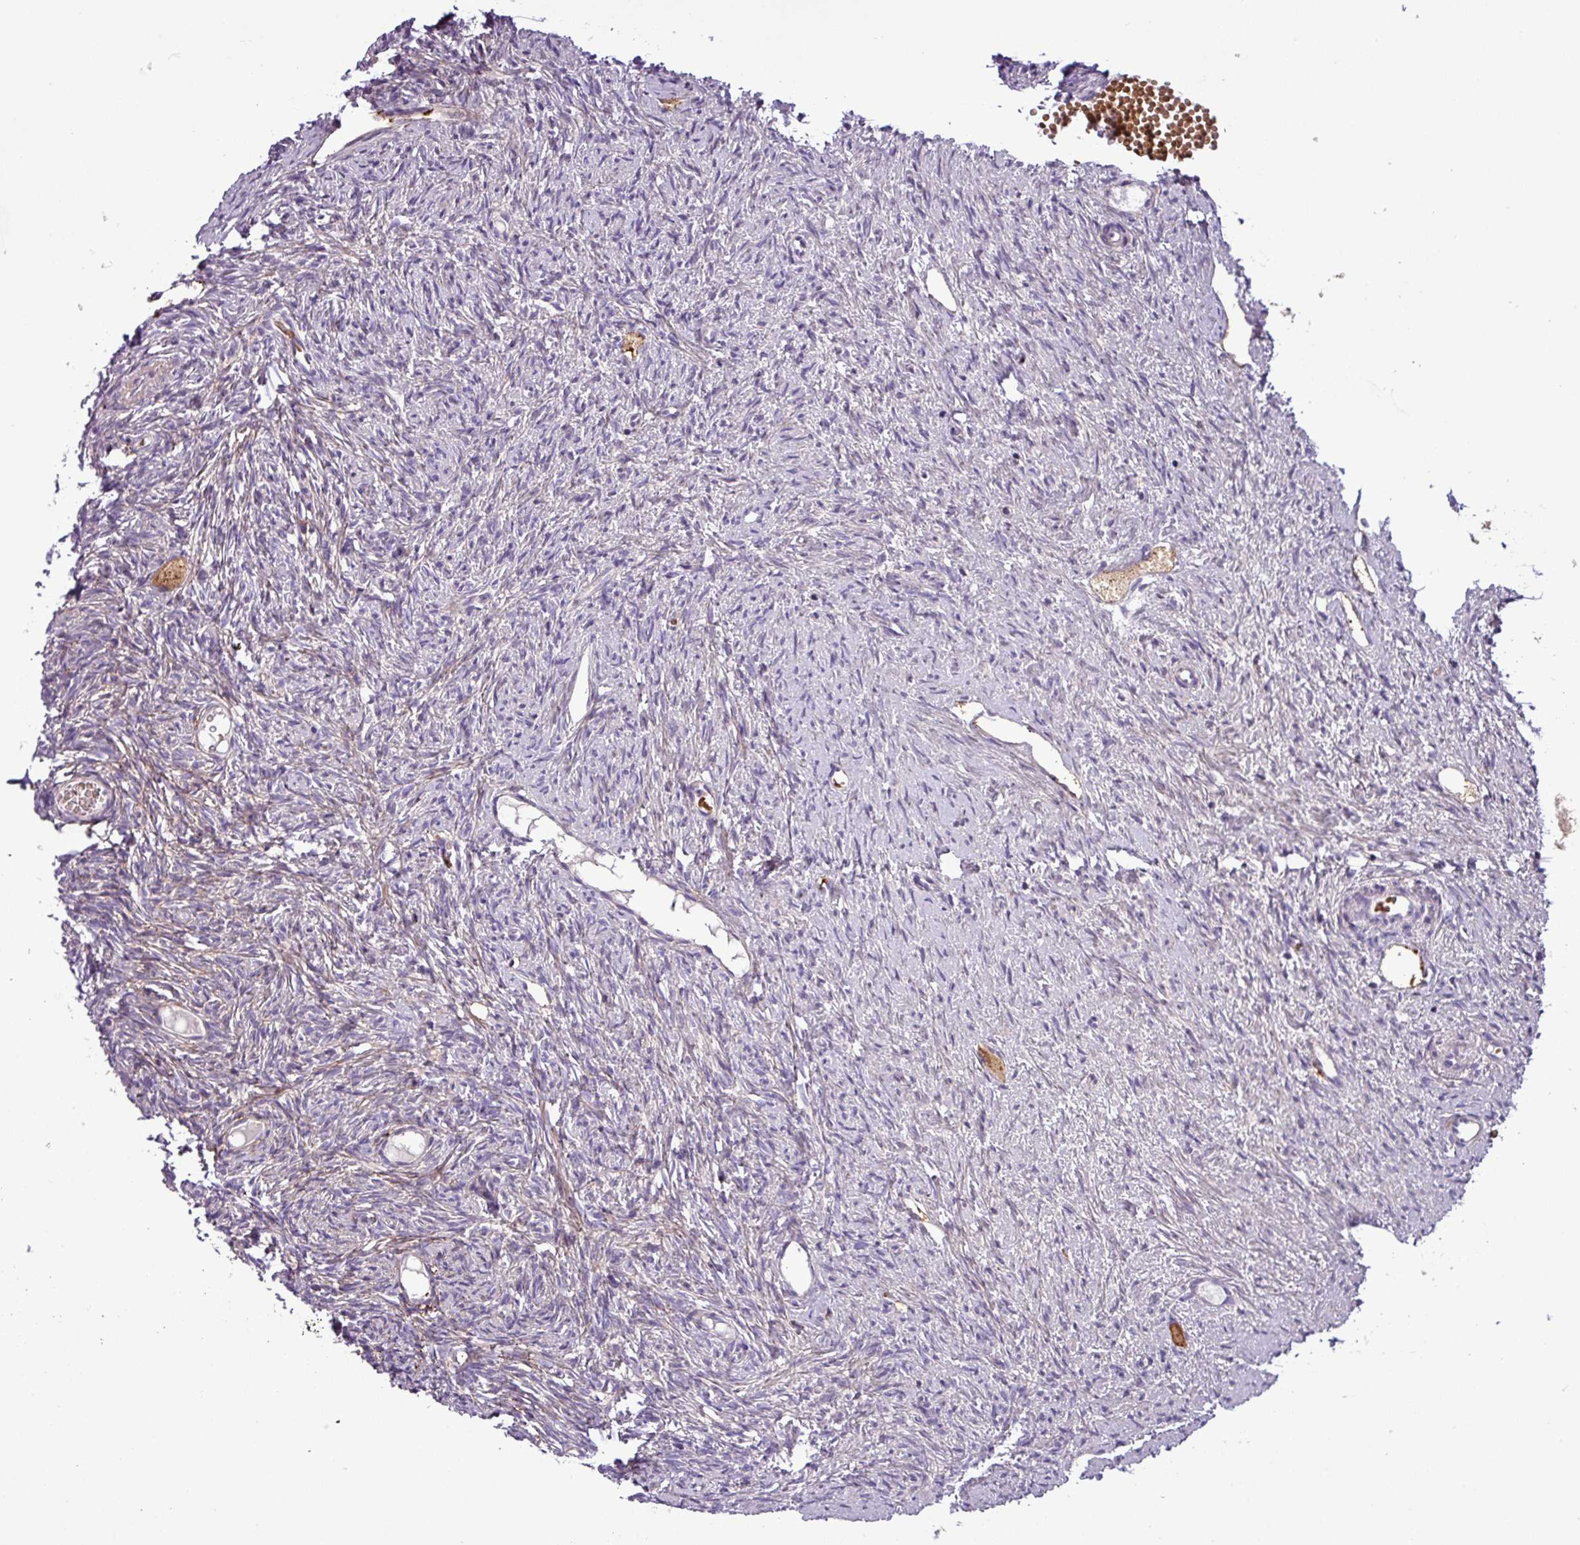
{"staining": {"intensity": "weak", "quantity": "<25%", "location": "cytoplasmic/membranous"}, "tissue": "ovary", "cell_type": "Ovarian stroma cells", "image_type": "normal", "snomed": [{"axis": "morphology", "description": "Normal tissue, NOS"}, {"axis": "topography", "description": "Ovary"}], "caption": "This micrograph is of unremarkable ovary stained with immunohistochemistry (IHC) to label a protein in brown with the nuclei are counter-stained blue. There is no positivity in ovarian stroma cells. (DAB (3,3'-diaminobenzidine) immunohistochemistry (IHC), high magnification).", "gene": "FAM183A", "patient": {"sex": "female", "age": 51}}